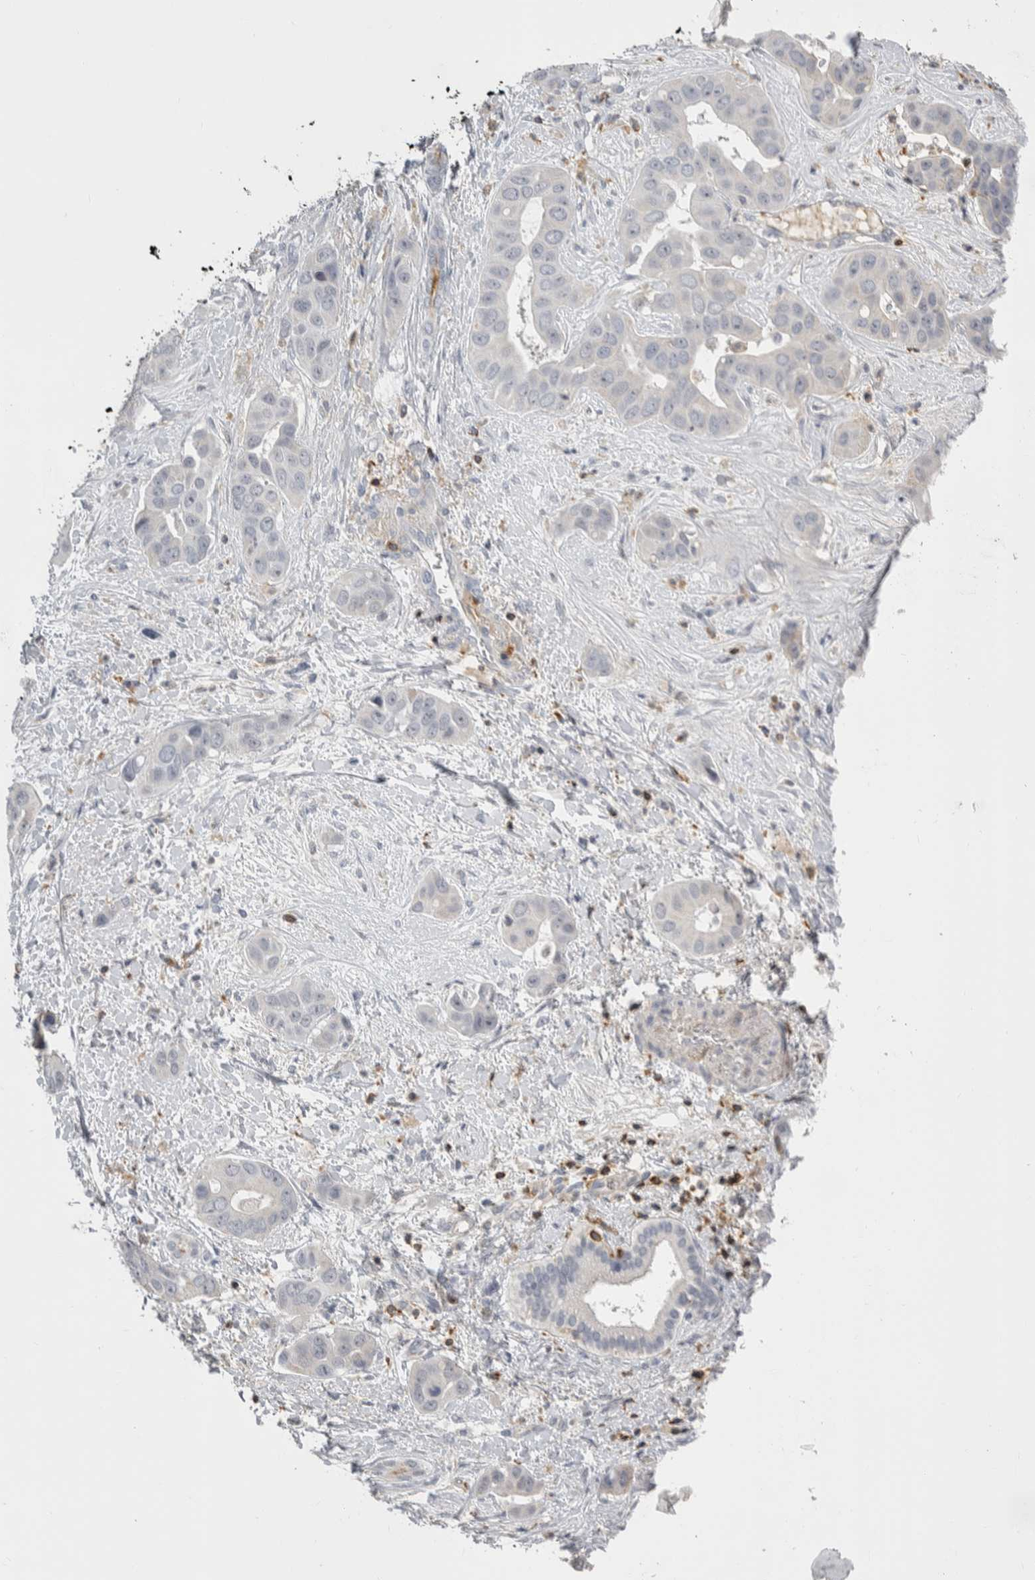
{"staining": {"intensity": "negative", "quantity": "none", "location": "none"}, "tissue": "liver cancer", "cell_type": "Tumor cells", "image_type": "cancer", "snomed": [{"axis": "morphology", "description": "Cholangiocarcinoma"}, {"axis": "topography", "description": "Liver"}], "caption": "This image is of liver cholangiocarcinoma stained with immunohistochemistry to label a protein in brown with the nuclei are counter-stained blue. There is no positivity in tumor cells. Nuclei are stained in blue.", "gene": "CEP295NL", "patient": {"sex": "female", "age": 52}}